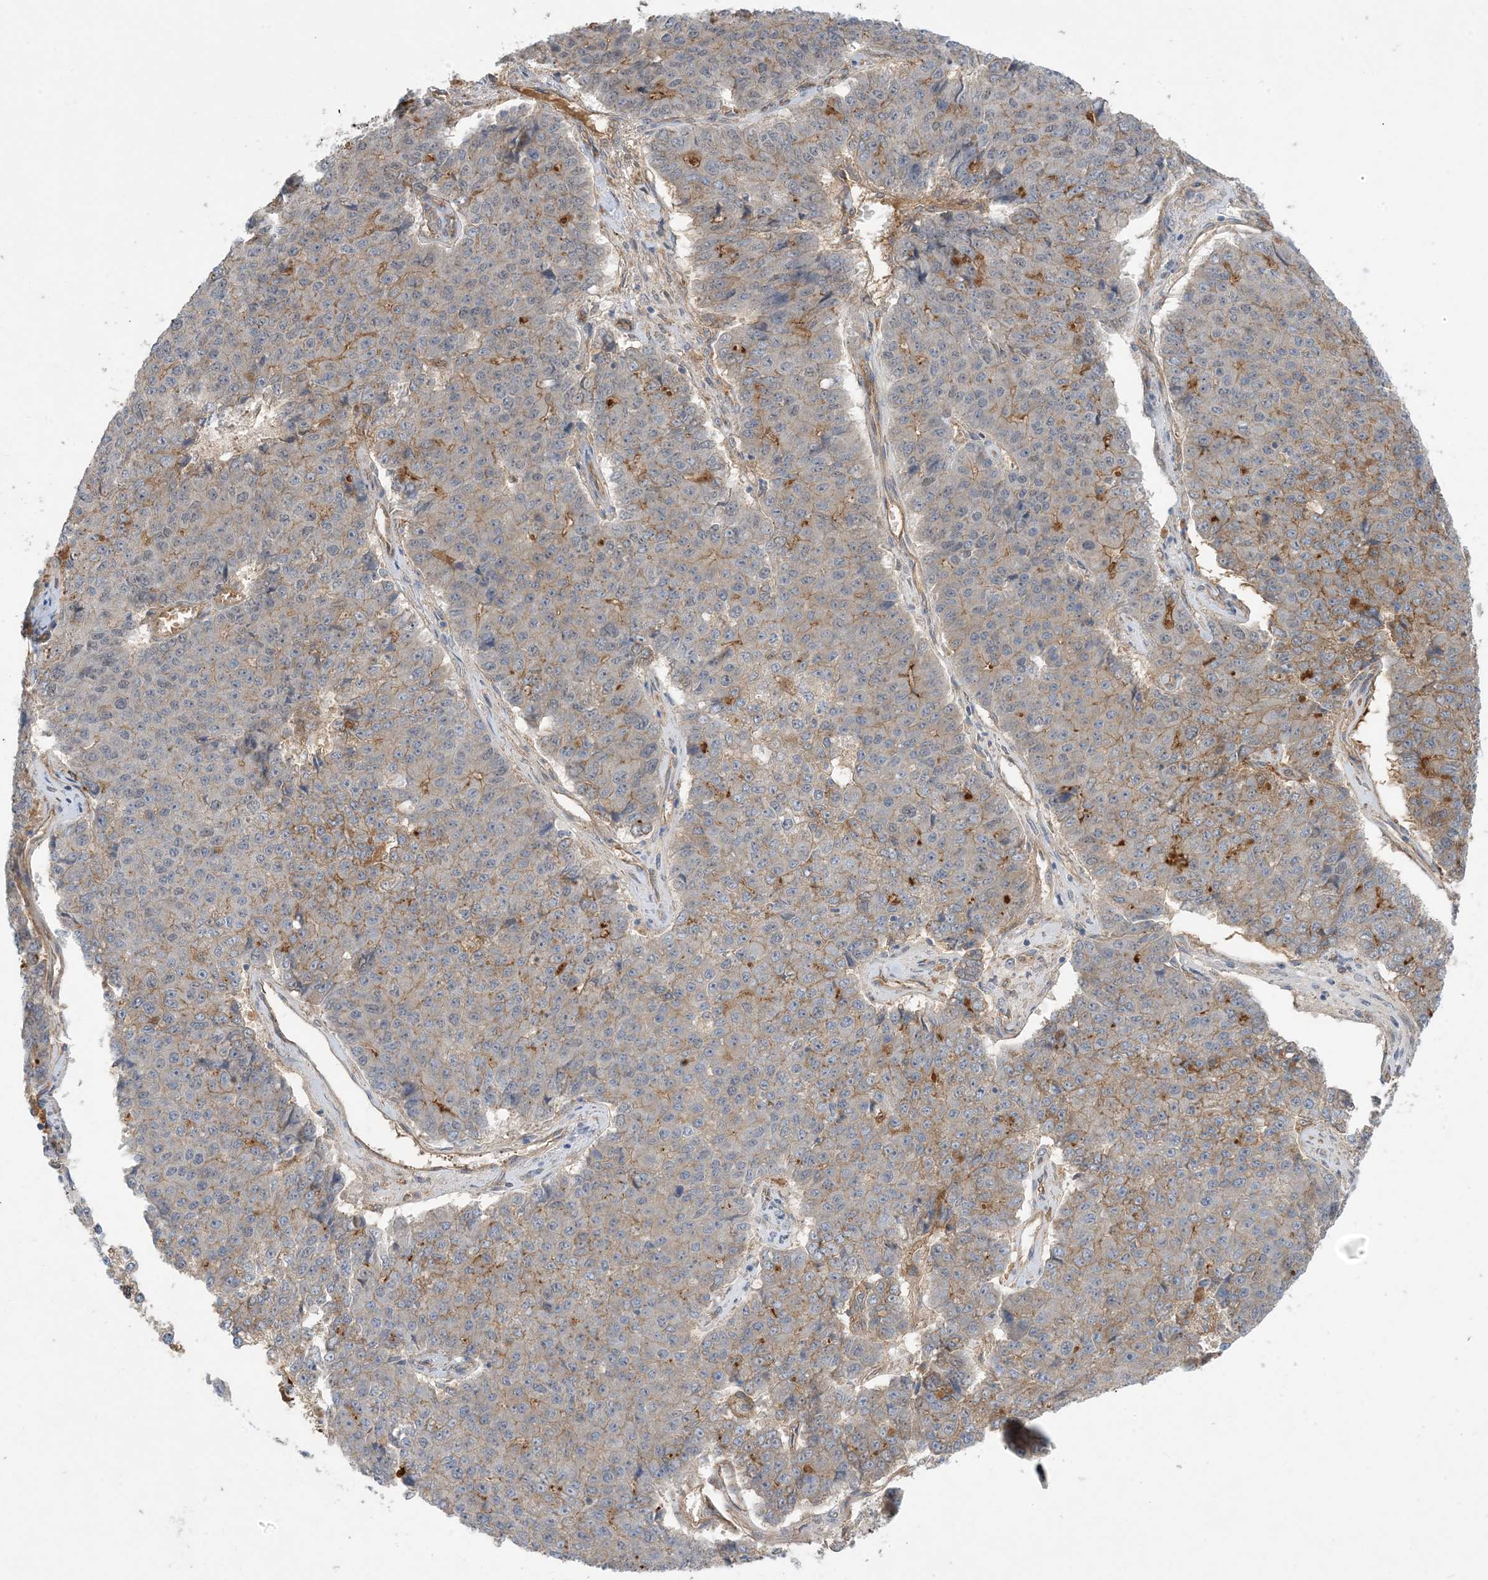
{"staining": {"intensity": "moderate", "quantity": "<25%", "location": "cytoplasmic/membranous"}, "tissue": "pancreatic cancer", "cell_type": "Tumor cells", "image_type": "cancer", "snomed": [{"axis": "morphology", "description": "Adenocarcinoma, NOS"}, {"axis": "topography", "description": "Pancreas"}], "caption": "Pancreatic cancer stained for a protein displays moderate cytoplasmic/membranous positivity in tumor cells.", "gene": "AOC1", "patient": {"sex": "male", "age": 50}}